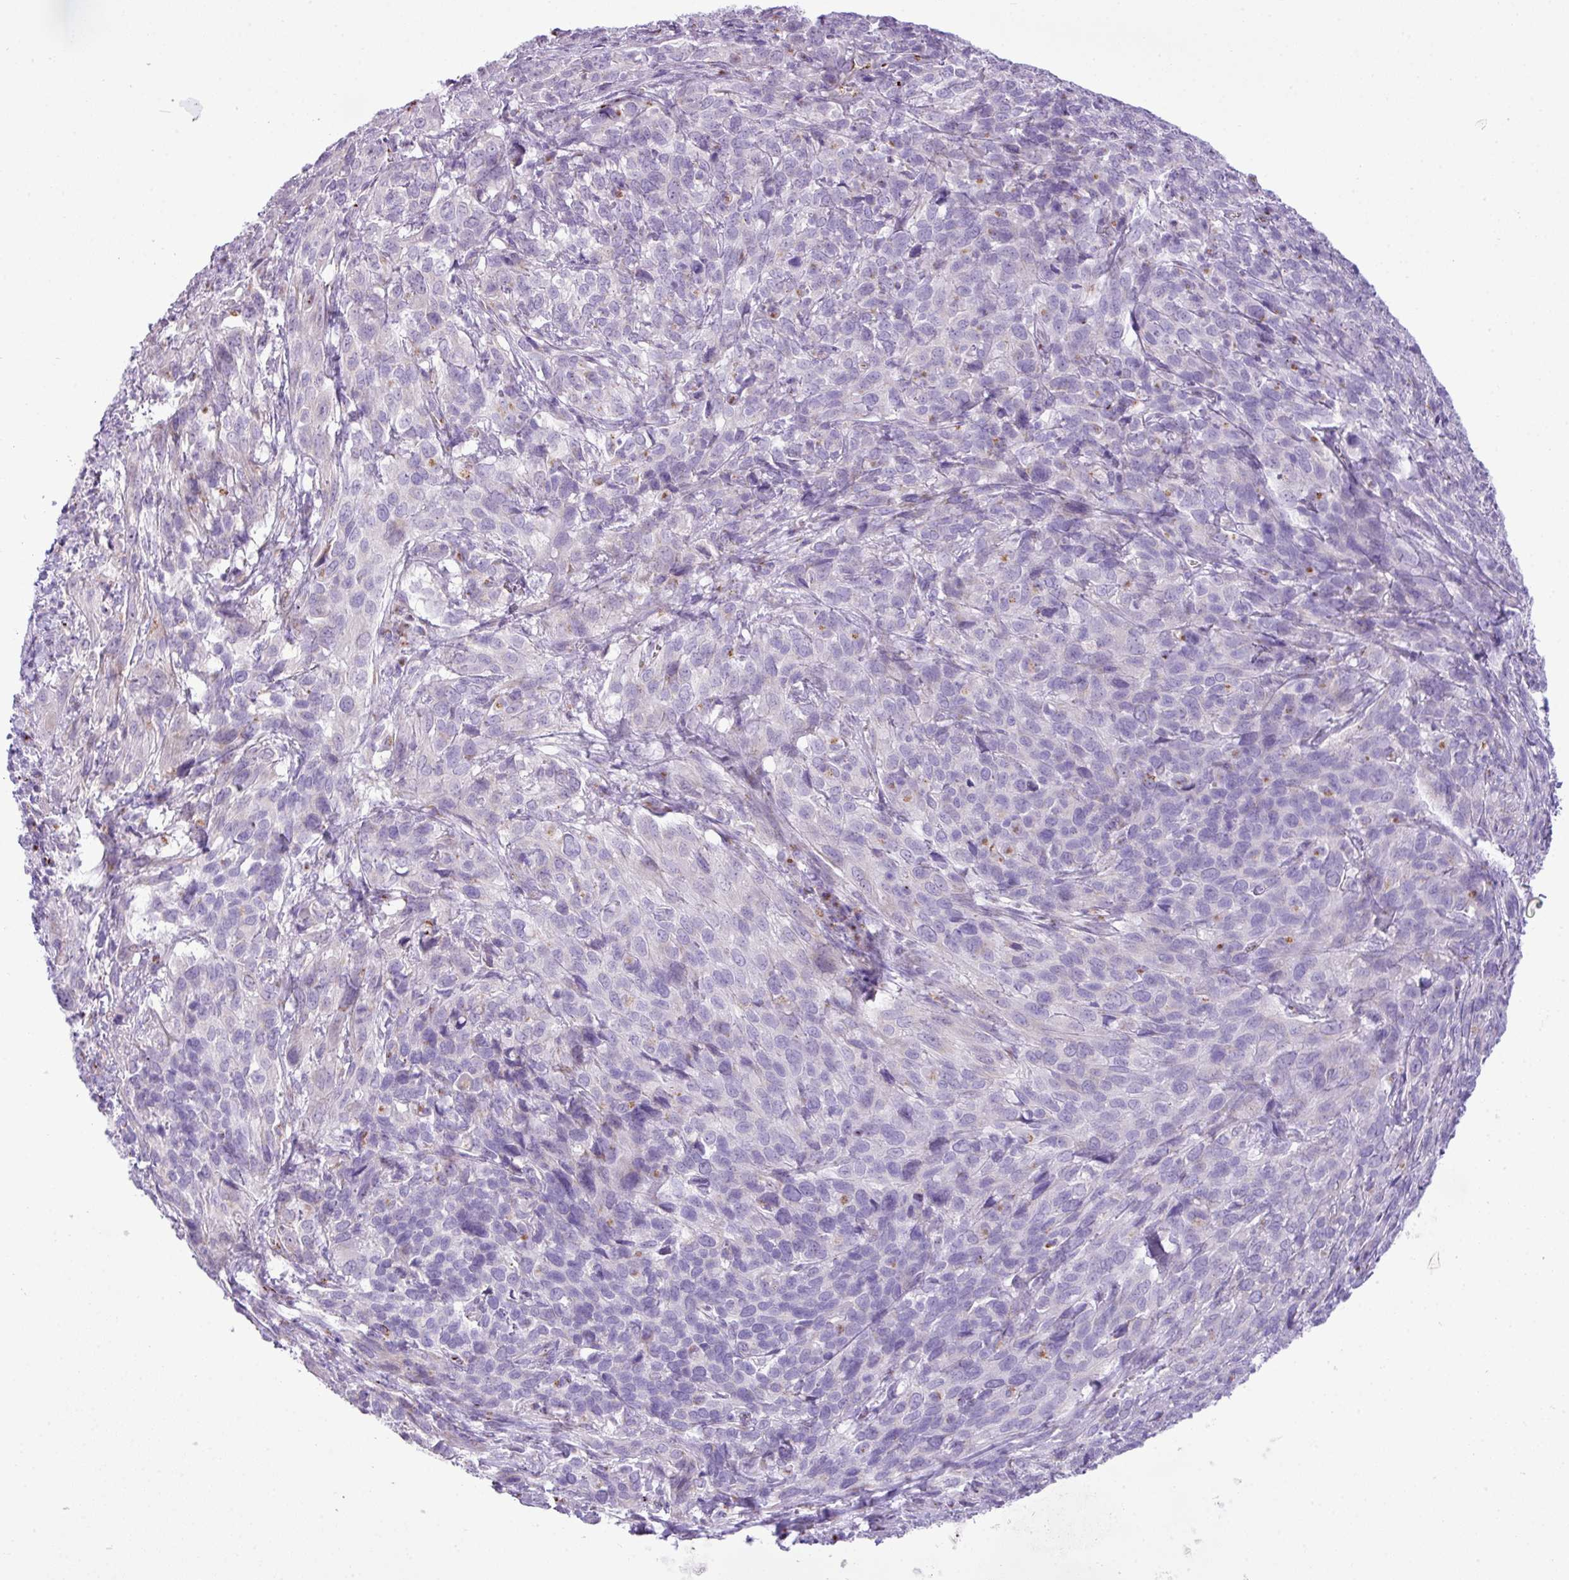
{"staining": {"intensity": "negative", "quantity": "none", "location": "none"}, "tissue": "cervical cancer", "cell_type": "Tumor cells", "image_type": "cancer", "snomed": [{"axis": "morphology", "description": "Squamous cell carcinoma, NOS"}, {"axis": "topography", "description": "Cervix"}], "caption": "Histopathology image shows no significant protein staining in tumor cells of cervical cancer (squamous cell carcinoma).", "gene": "FAM43A", "patient": {"sex": "female", "age": 51}}